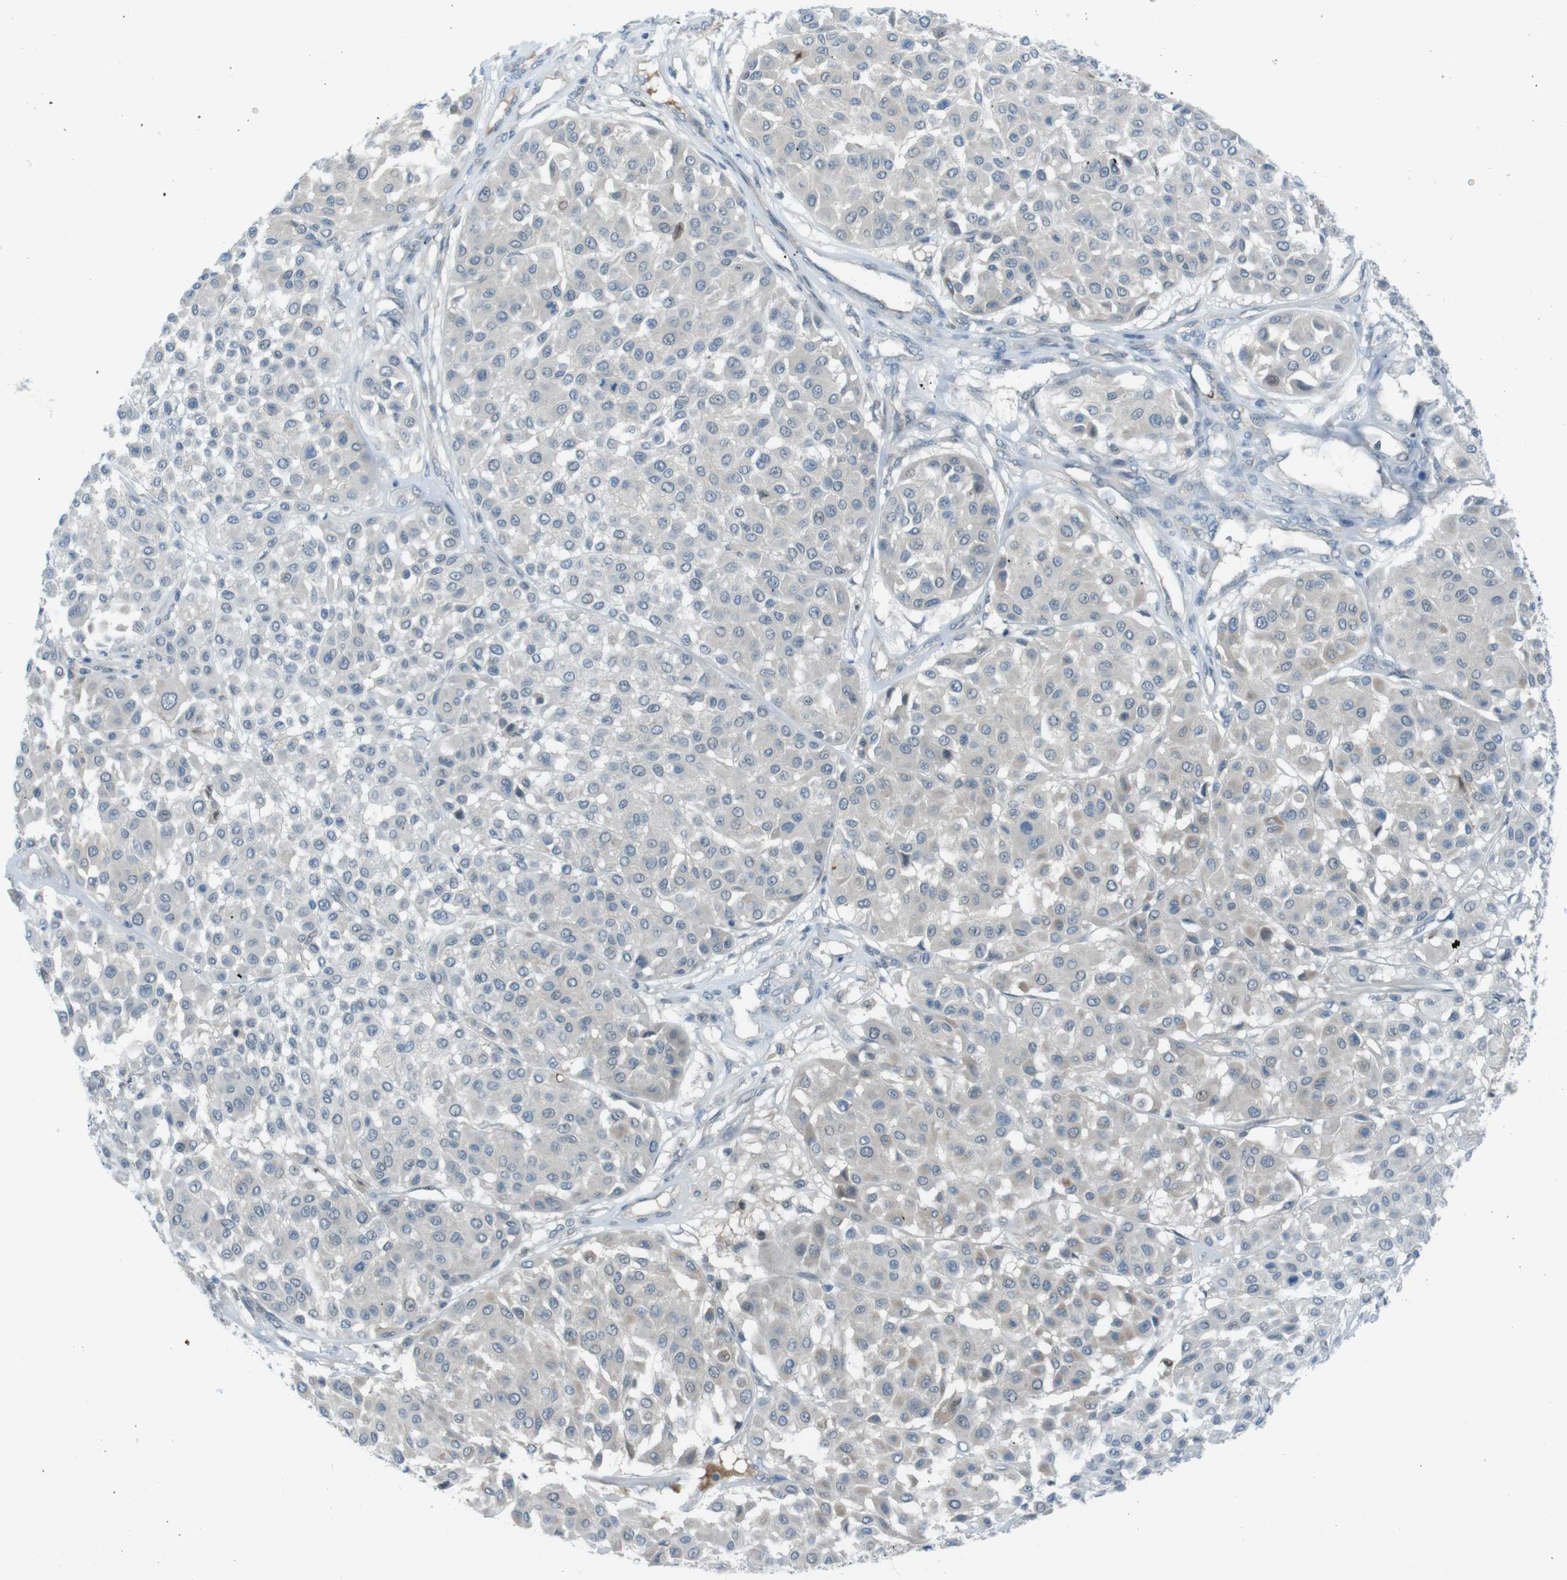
{"staining": {"intensity": "negative", "quantity": "none", "location": "none"}, "tissue": "melanoma", "cell_type": "Tumor cells", "image_type": "cancer", "snomed": [{"axis": "morphology", "description": "Malignant melanoma, Metastatic site"}, {"axis": "topography", "description": "Soft tissue"}], "caption": "An immunohistochemistry (IHC) photomicrograph of malignant melanoma (metastatic site) is shown. There is no staining in tumor cells of malignant melanoma (metastatic site). Brightfield microscopy of IHC stained with DAB (brown) and hematoxylin (blue), captured at high magnification.", "gene": "ZDHHC20", "patient": {"sex": "male", "age": 41}}